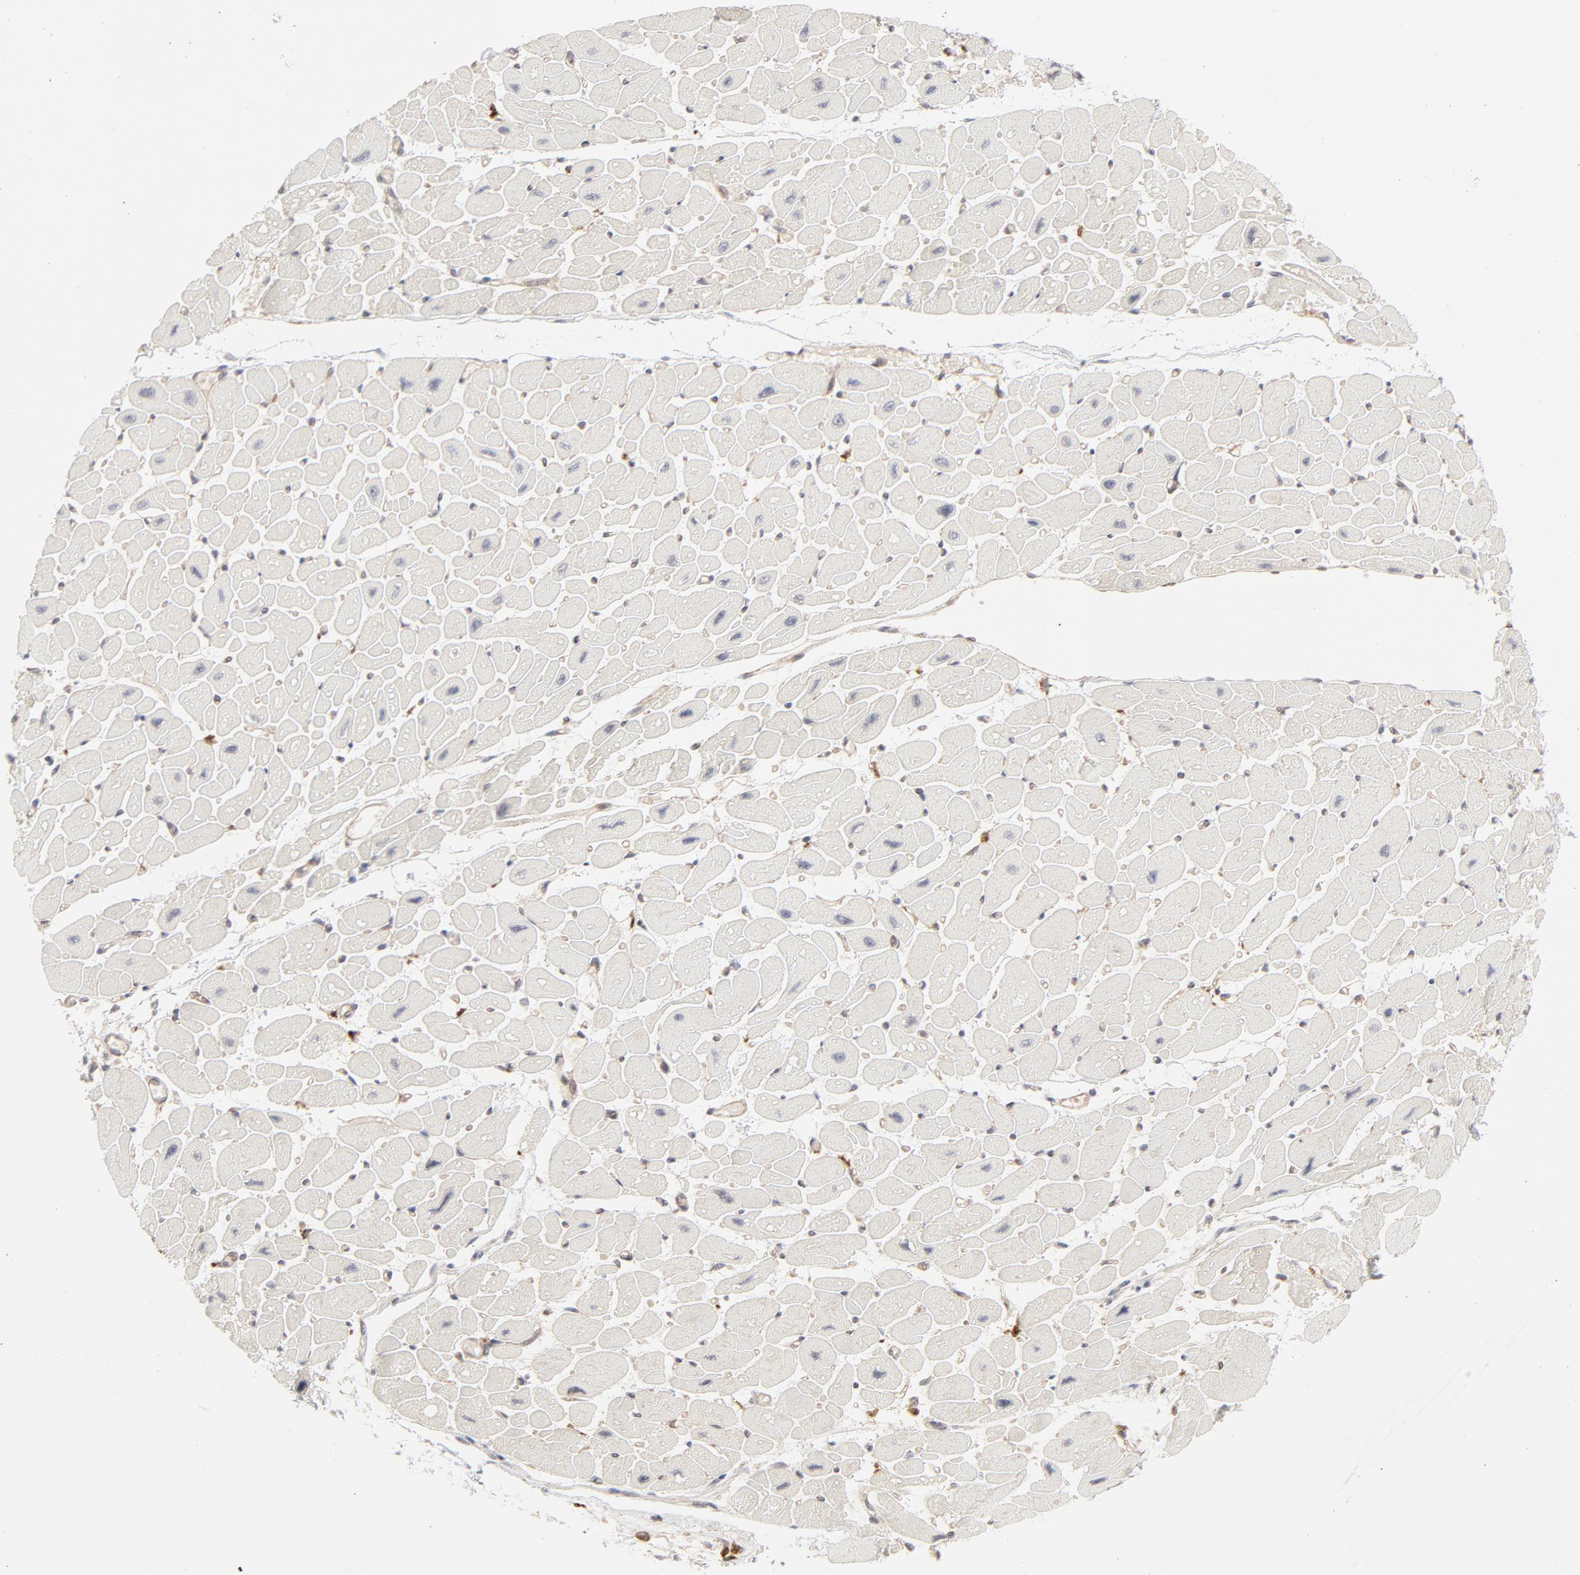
{"staining": {"intensity": "moderate", "quantity": "25%-75%", "location": "cytoplasmic/membranous"}, "tissue": "heart muscle", "cell_type": "Cardiomyocytes", "image_type": "normal", "snomed": [{"axis": "morphology", "description": "Normal tissue, NOS"}, {"axis": "topography", "description": "Heart"}], "caption": "A high-resolution histopathology image shows IHC staining of unremarkable heart muscle, which shows moderate cytoplasmic/membranous staining in approximately 25%-75% of cardiomyocytes.", "gene": "RAB5C", "patient": {"sex": "female", "age": 54}}